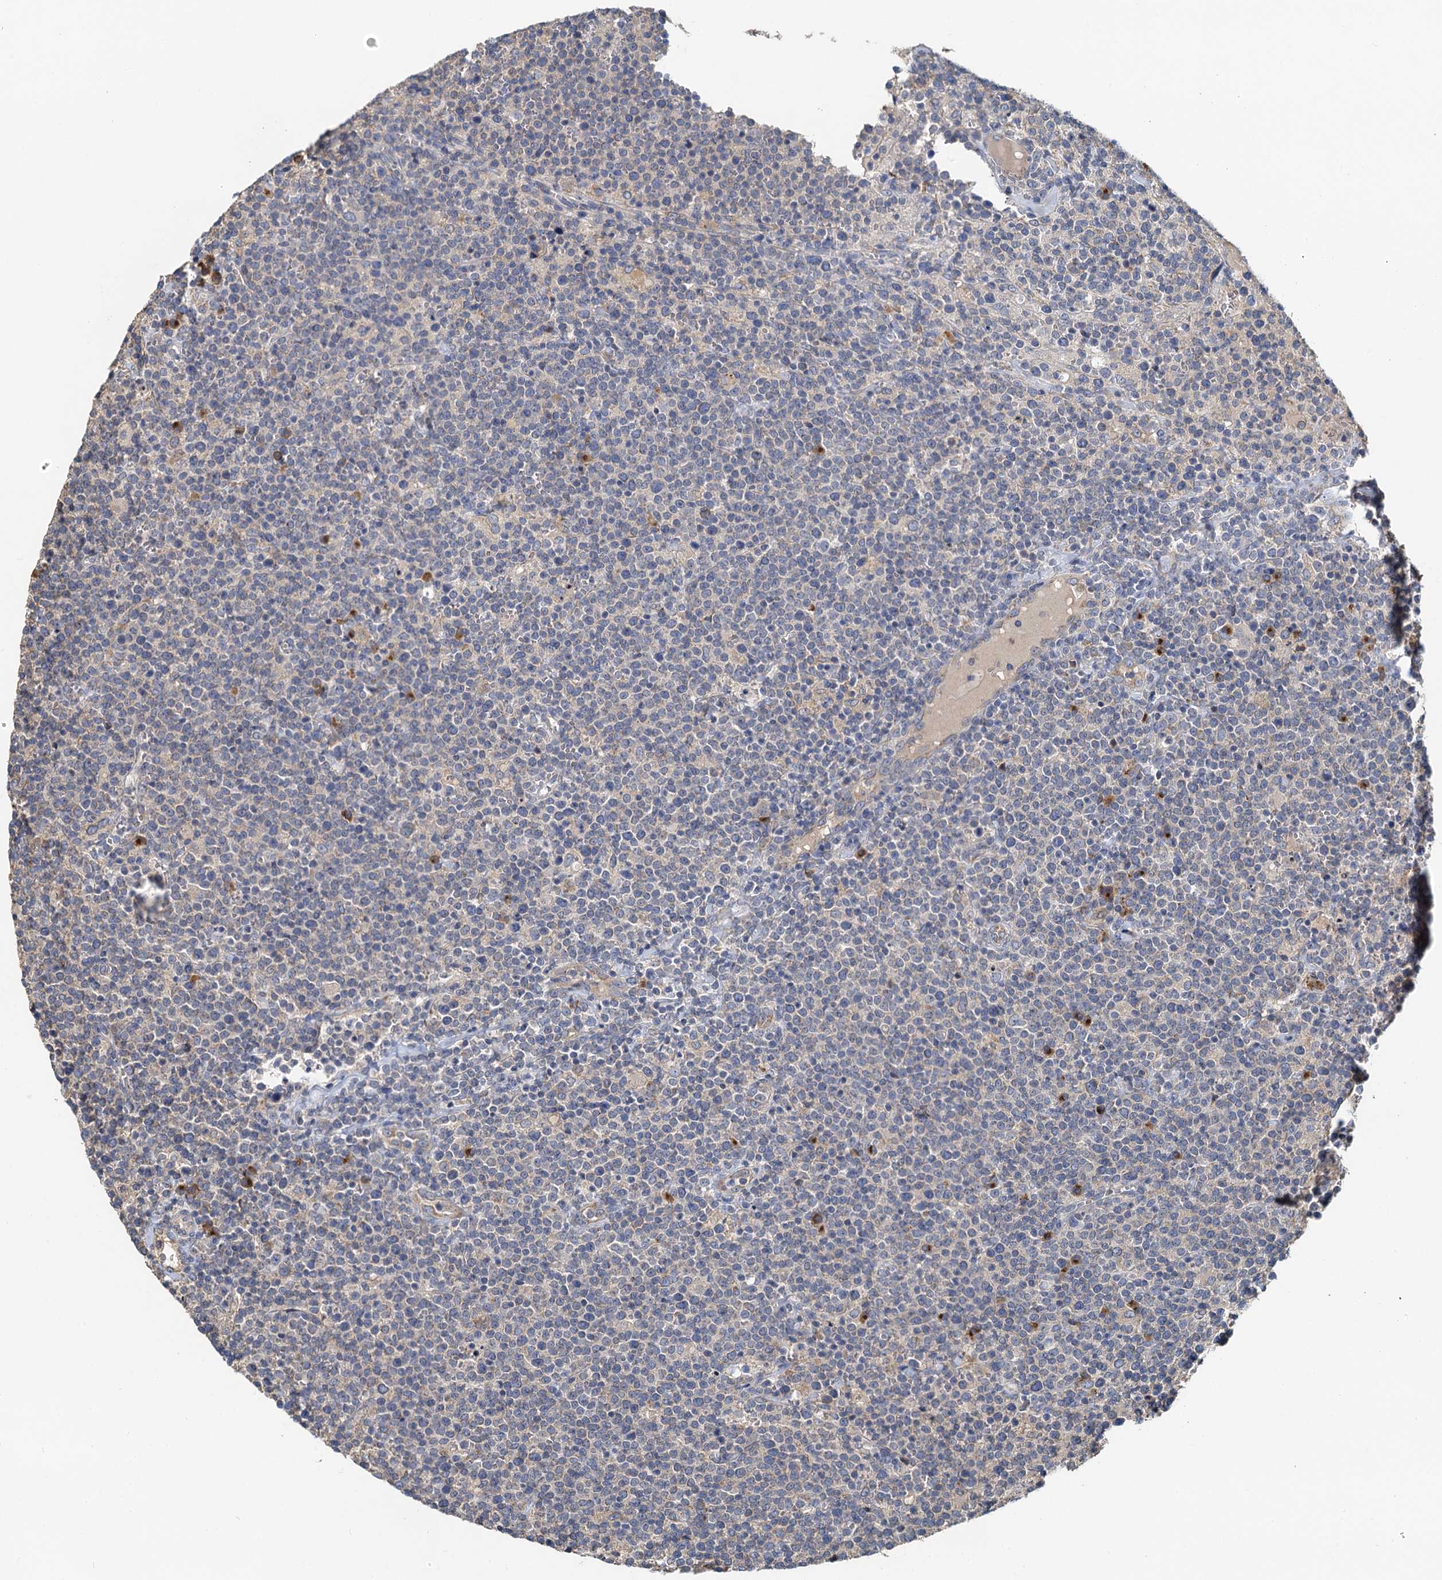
{"staining": {"intensity": "negative", "quantity": "none", "location": "none"}, "tissue": "lymphoma", "cell_type": "Tumor cells", "image_type": "cancer", "snomed": [{"axis": "morphology", "description": "Malignant lymphoma, non-Hodgkin's type, High grade"}, {"axis": "topography", "description": "Lymph node"}], "caption": "This is a histopathology image of IHC staining of high-grade malignant lymphoma, non-Hodgkin's type, which shows no staining in tumor cells.", "gene": "NKAPD1", "patient": {"sex": "male", "age": 61}}